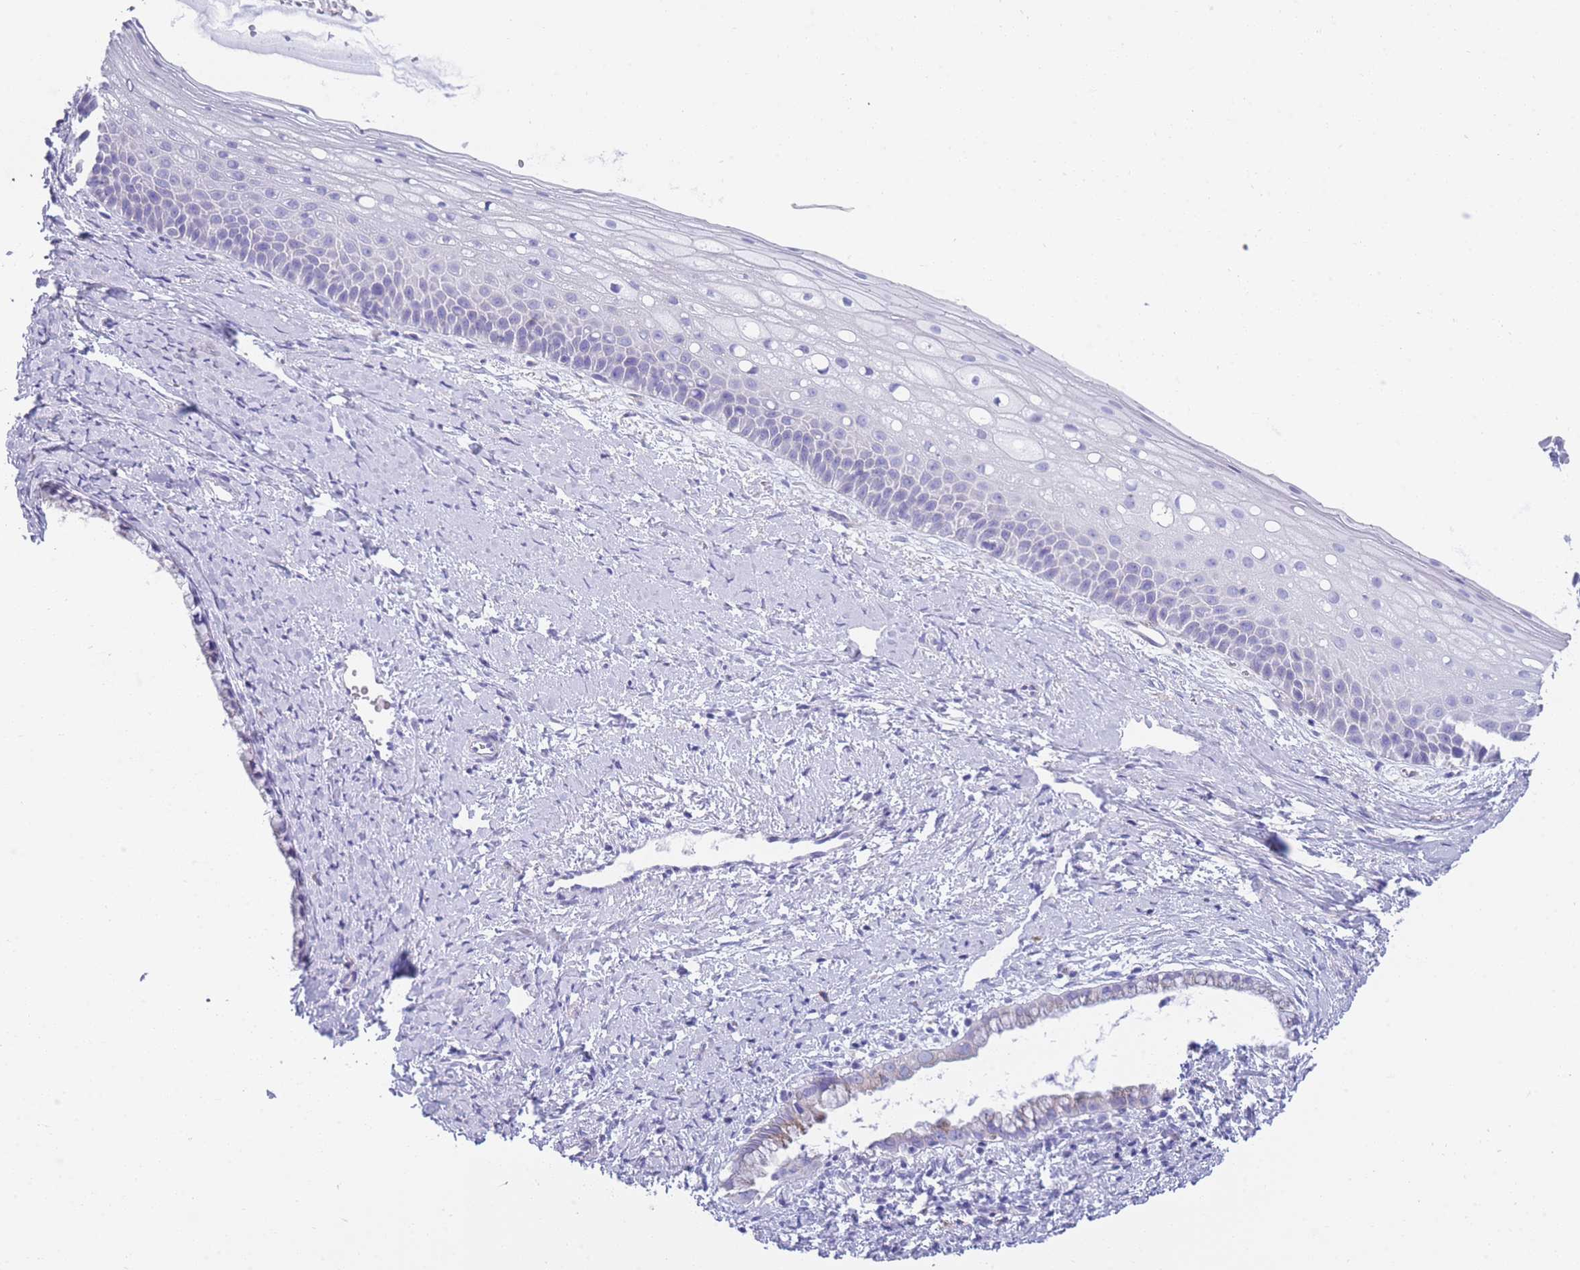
{"staining": {"intensity": "negative", "quantity": "none", "location": "none"}, "tissue": "cervix", "cell_type": "Glandular cells", "image_type": "normal", "snomed": [{"axis": "morphology", "description": "Normal tissue, NOS"}, {"axis": "topography", "description": "Cervix"}], "caption": "Protein analysis of benign cervix displays no significant staining in glandular cells. (DAB (3,3'-diaminobenzidine) immunohistochemistry, high magnification).", "gene": "XKR8", "patient": {"sex": "female", "age": 57}}